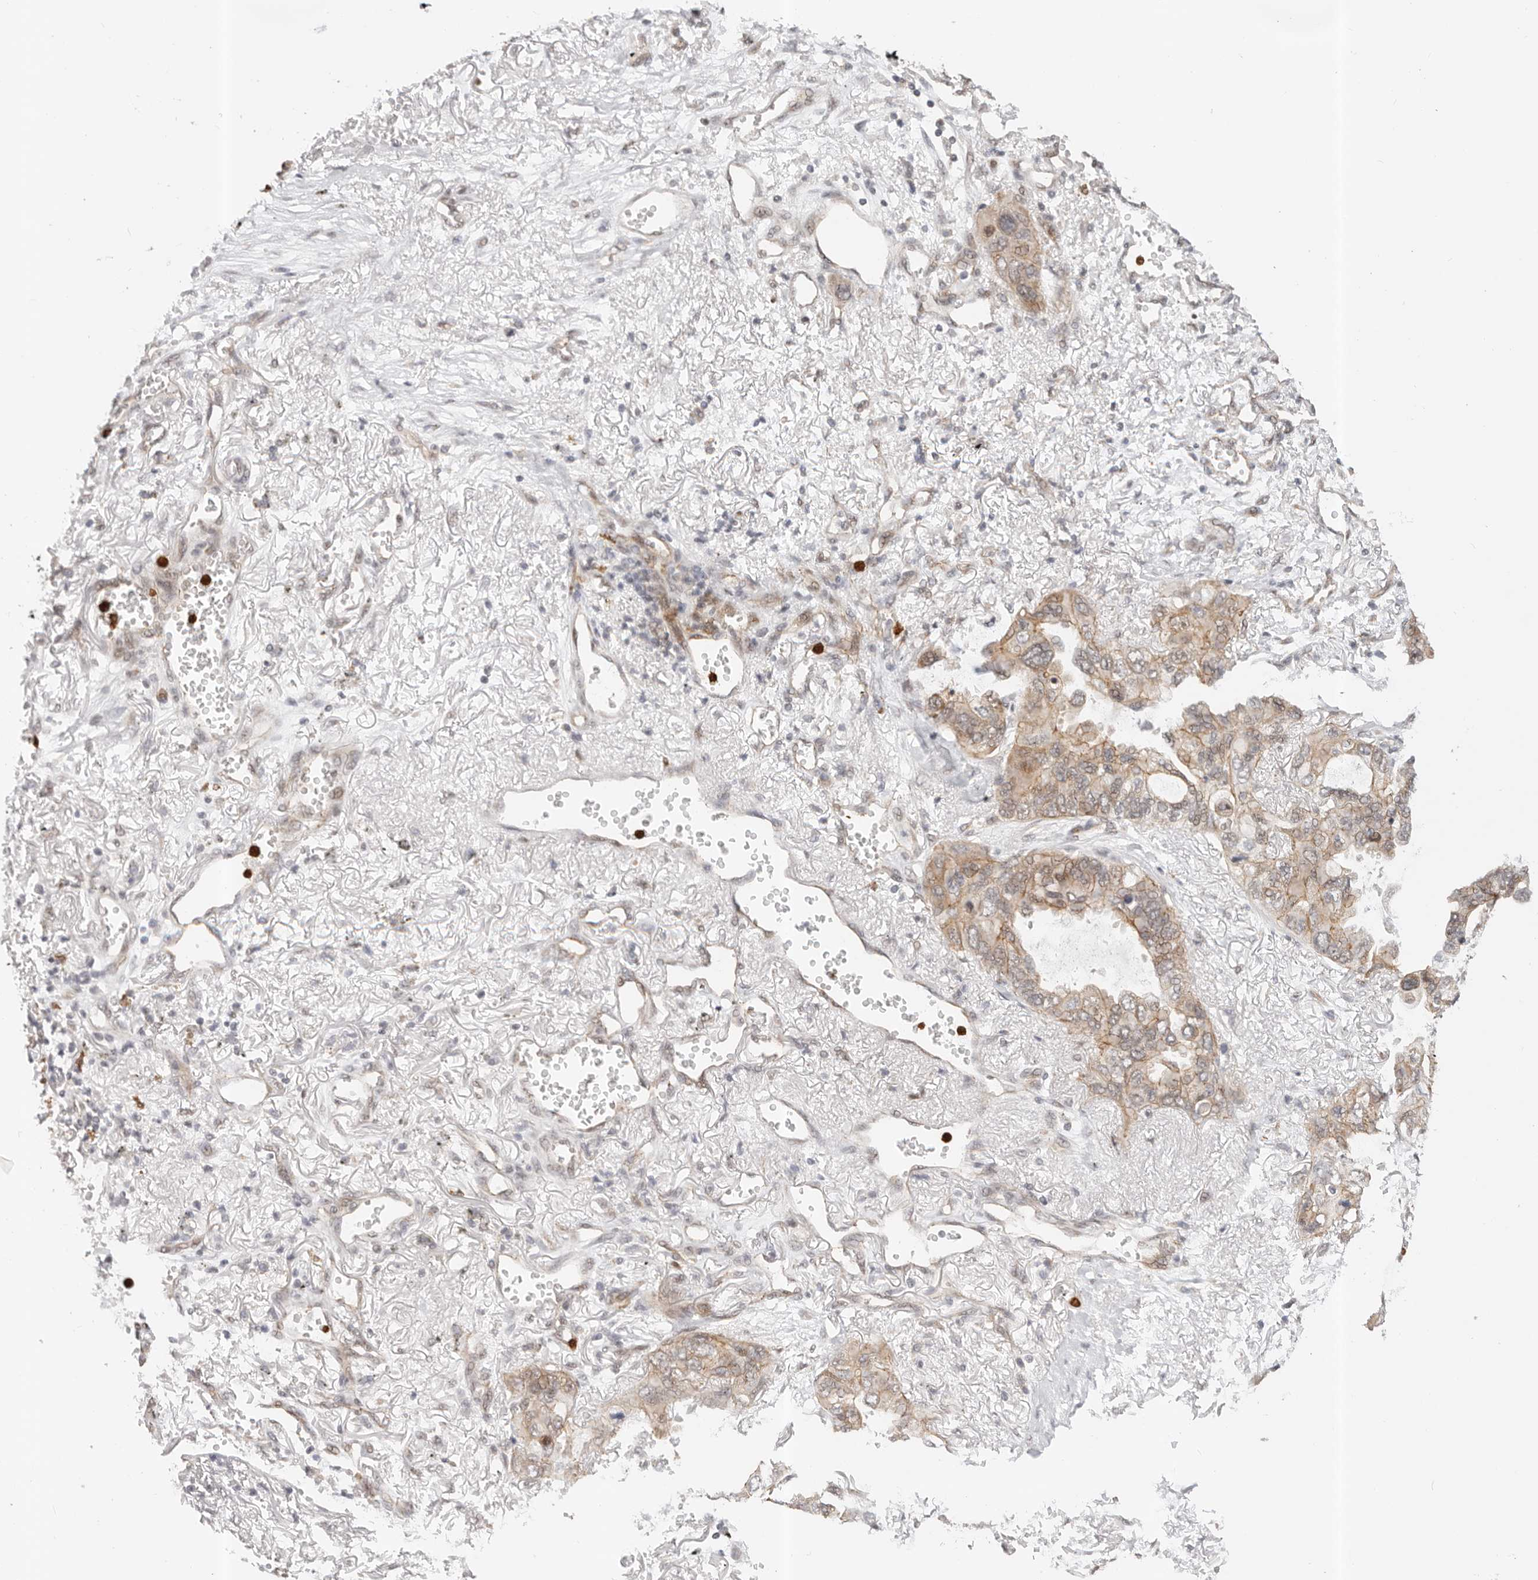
{"staining": {"intensity": "moderate", "quantity": ">75%", "location": "cytoplasmic/membranous"}, "tissue": "lung cancer", "cell_type": "Tumor cells", "image_type": "cancer", "snomed": [{"axis": "morphology", "description": "Squamous cell carcinoma, NOS"}, {"axis": "topography", "description": "Lung"}], "caption": "Protein expression analysis of human lung cancer (squamous cell carcinoma) reveals moderate cytoplasmic/membranous expression in about >75% of tumor cells.", "gene": "AFDN", "patient": {"sex": "female", "age": 73}}